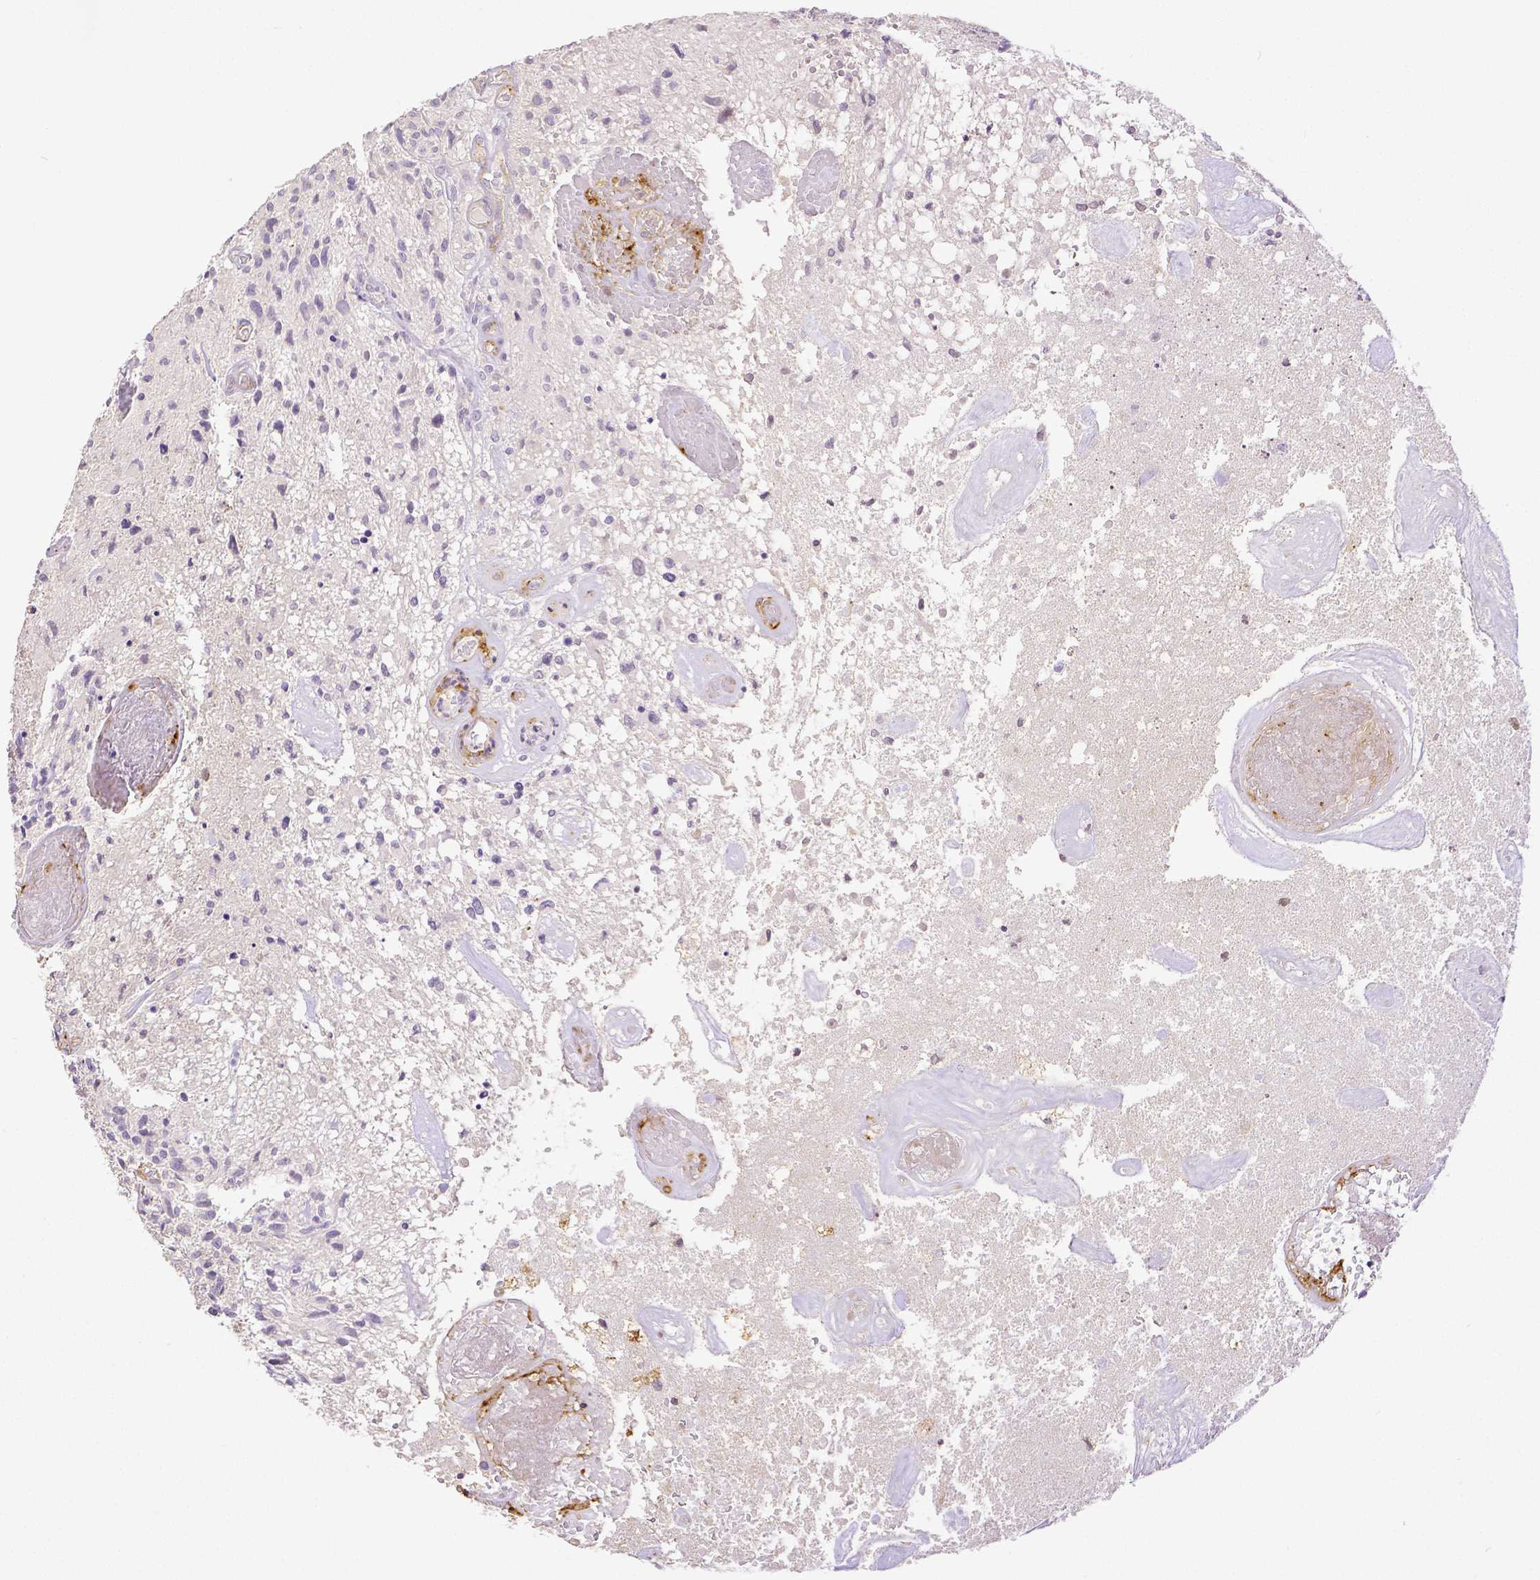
{"staining": {"intensity": "negative", "quantity": "none", "location": "none"}, "tissue": "glioma", "cell_type": "Tumor cells", "image_type": "cancer", "snomed": [{"axis": "morphology", "description": "Glioma, malignant, High grade"}, {"axis": "topography", "description": "Brain"}], "caption": "Micrograph shows no significant protein expression in tumor cells of malignant glioma (high-grade). (DAB IHC with hematoxylin counter stain).", "gene": "THY1", "patient": {"sex": "male", "age": 75}}